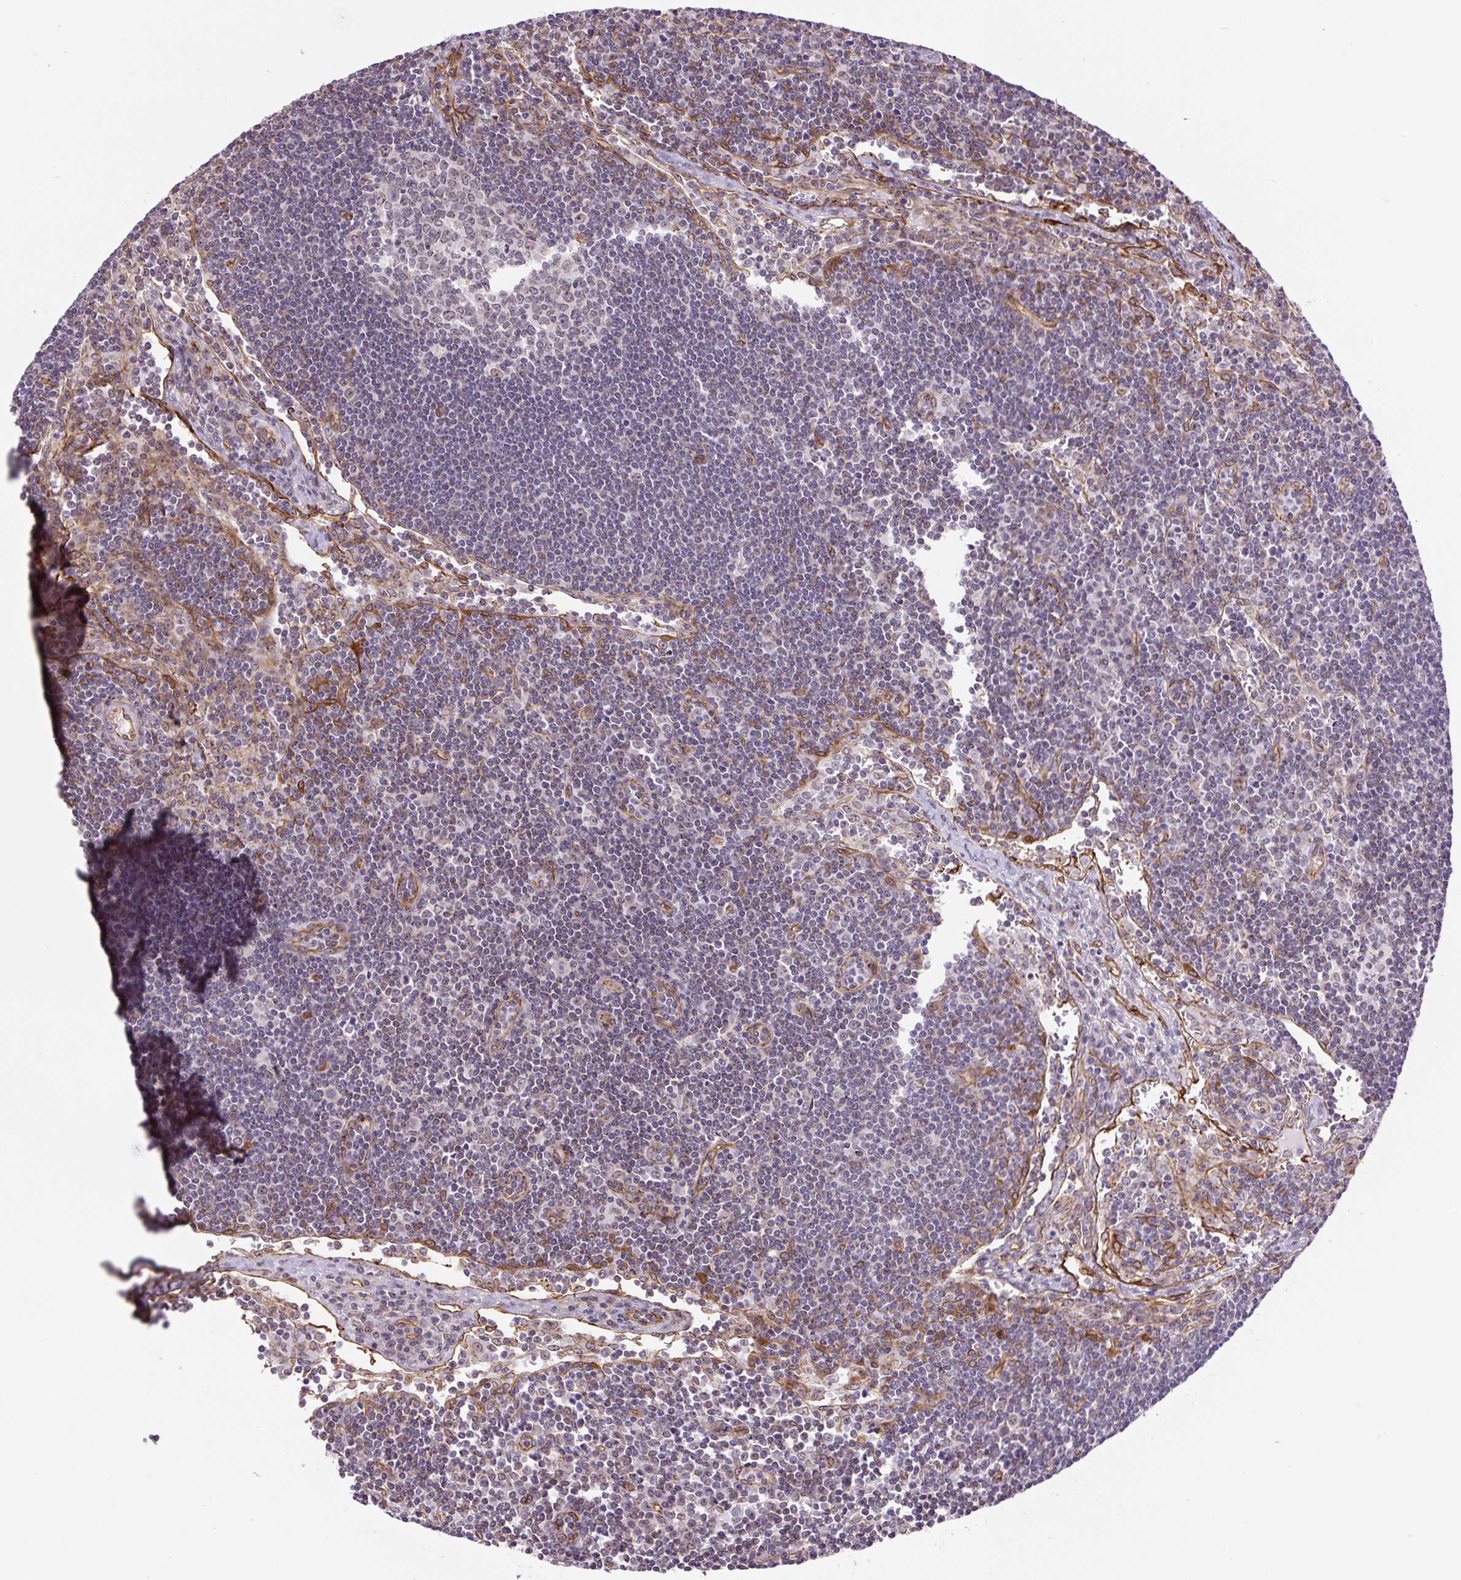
{"staining": {"intensity": "negative", "quantity": "none", "location": "none"}, "tissue": "lymph node", "cell_type": "Germinal center cells", "image_type": "normal", "snomed": [{"axis": "morphology", "description": "Normal tissue, NOS"}, {"axis": "topography", "description": "Lymph node"}], "caption": "There is no significant staining in germinal center cells of lymph node. (DAB immunohistochemistry (IHC), high magnification).", "gene": "MYO5C", "patient": {"sex": "female", "age": 29}}